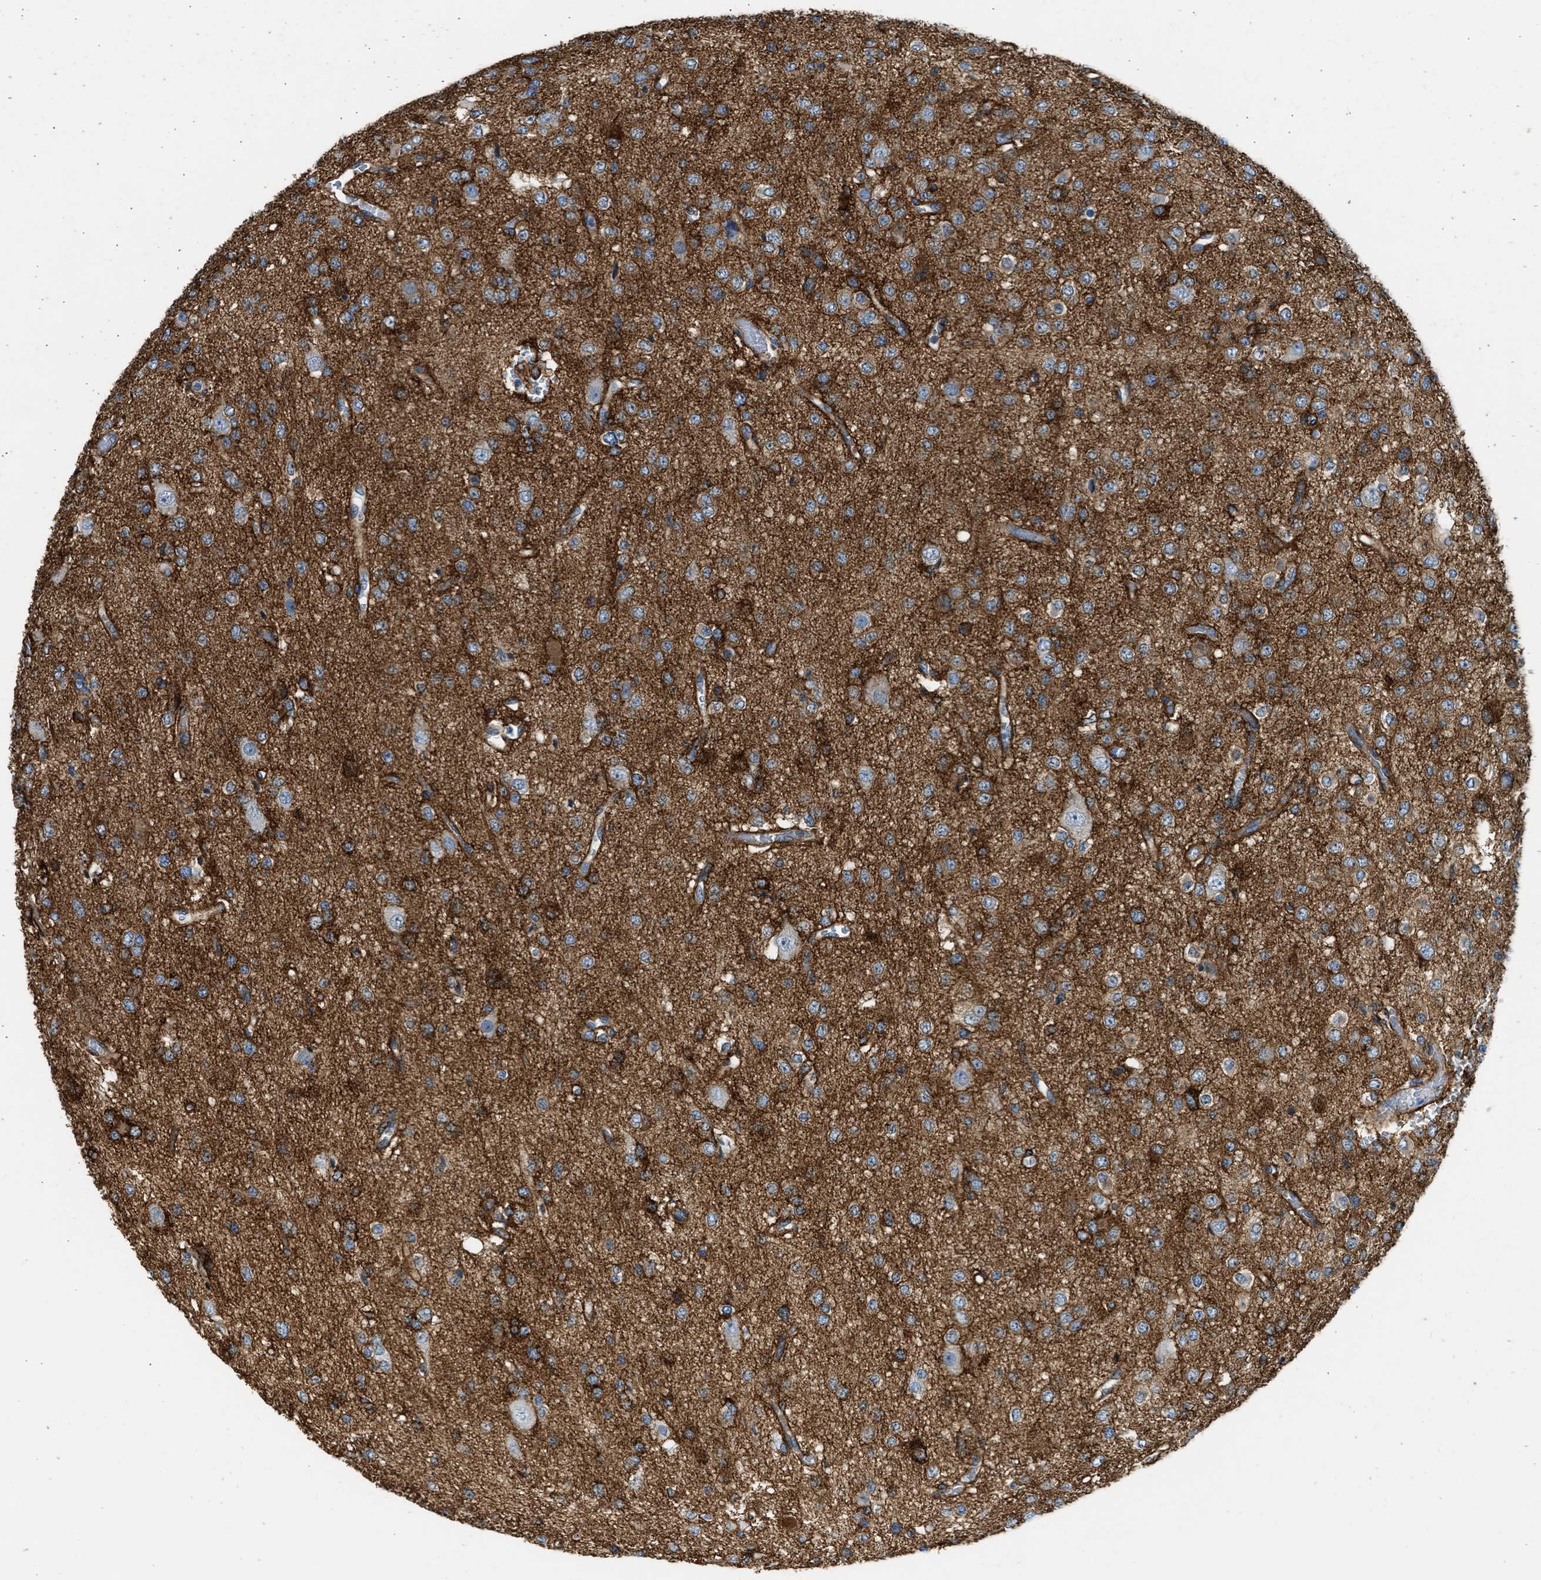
{"staining": {"intensity": "strong", "quantity": "<25%", "location": "cytoplasmic/membranous"}, "tissue": "glioma", "cell_type": "Tumor cells", "image_type": "cancer", "snomed": [{"axis": "morphology", "description": "Glioma, malignant, Low grade"}, {"axis": "topography", "description": "Brain"}], "caption": "An immunohistochemistry (IHC) micrograph of neoplastic tissue is shown. Protein staining in brown shows strong cytoplasmic/membranous positivity in glioma within tumor cells.", "gene": "SEPTIN2", "patient": {"sex": "male", "age": 38}}